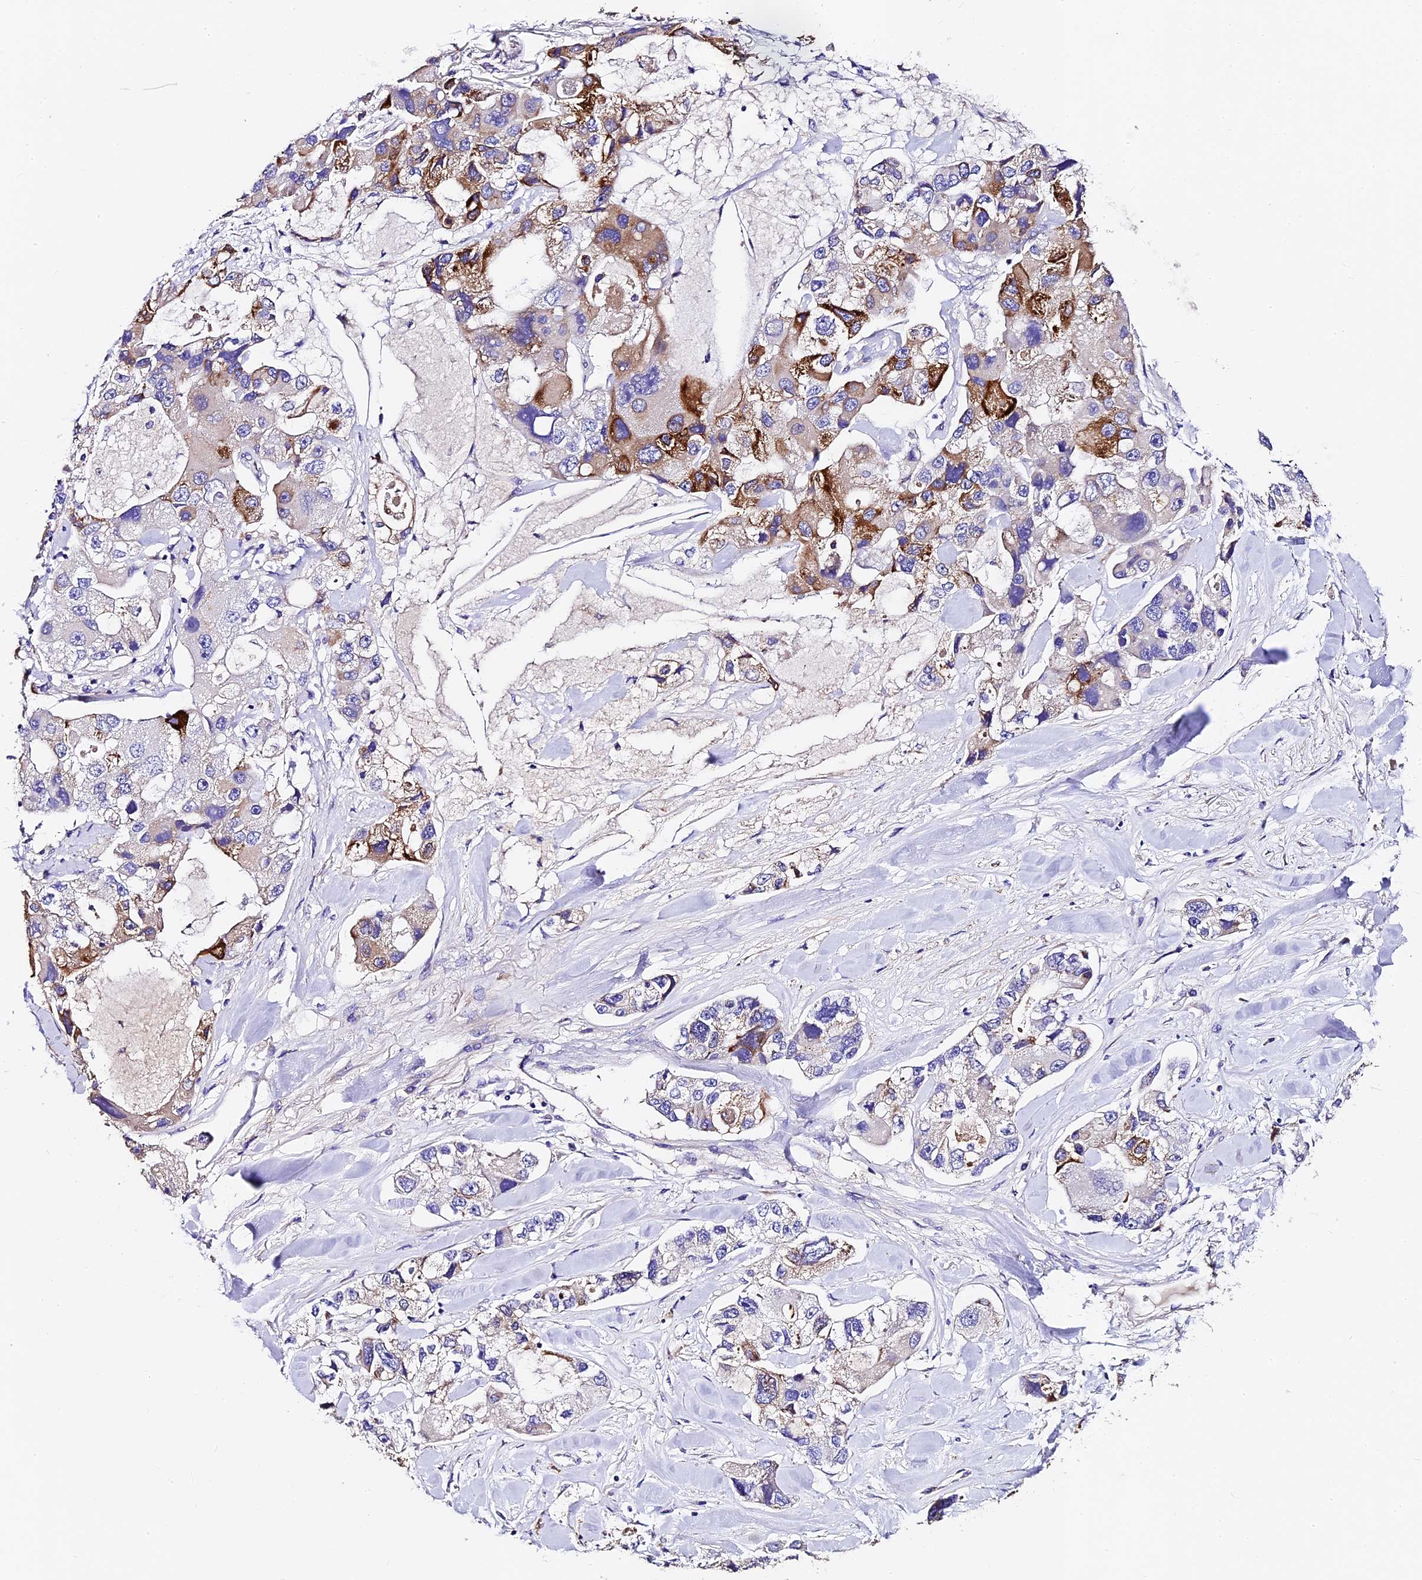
{"staining": {"intensity": "moderate", "quantity": "25%-75%", "location": "cytoplasmic/membranous"}, "tissue": "lung cancer", "cell_type": "Tumor cells", "image_type": "cancer", "snomed": [{"axis": "morphology", "description": "Adenocarcinoma, NOS"}, {"axis": "topography", "description": "Lung"}], "caption": "The immunohistochemical stain highlights moderate cytoplasmic/membranous expression in tumor cells of lung adenocarcinoma tissue. (IHC, brightfield microscopy, high magnification).", "gene": "FREM3", "patient": {"sex": "female", "age": 54}}